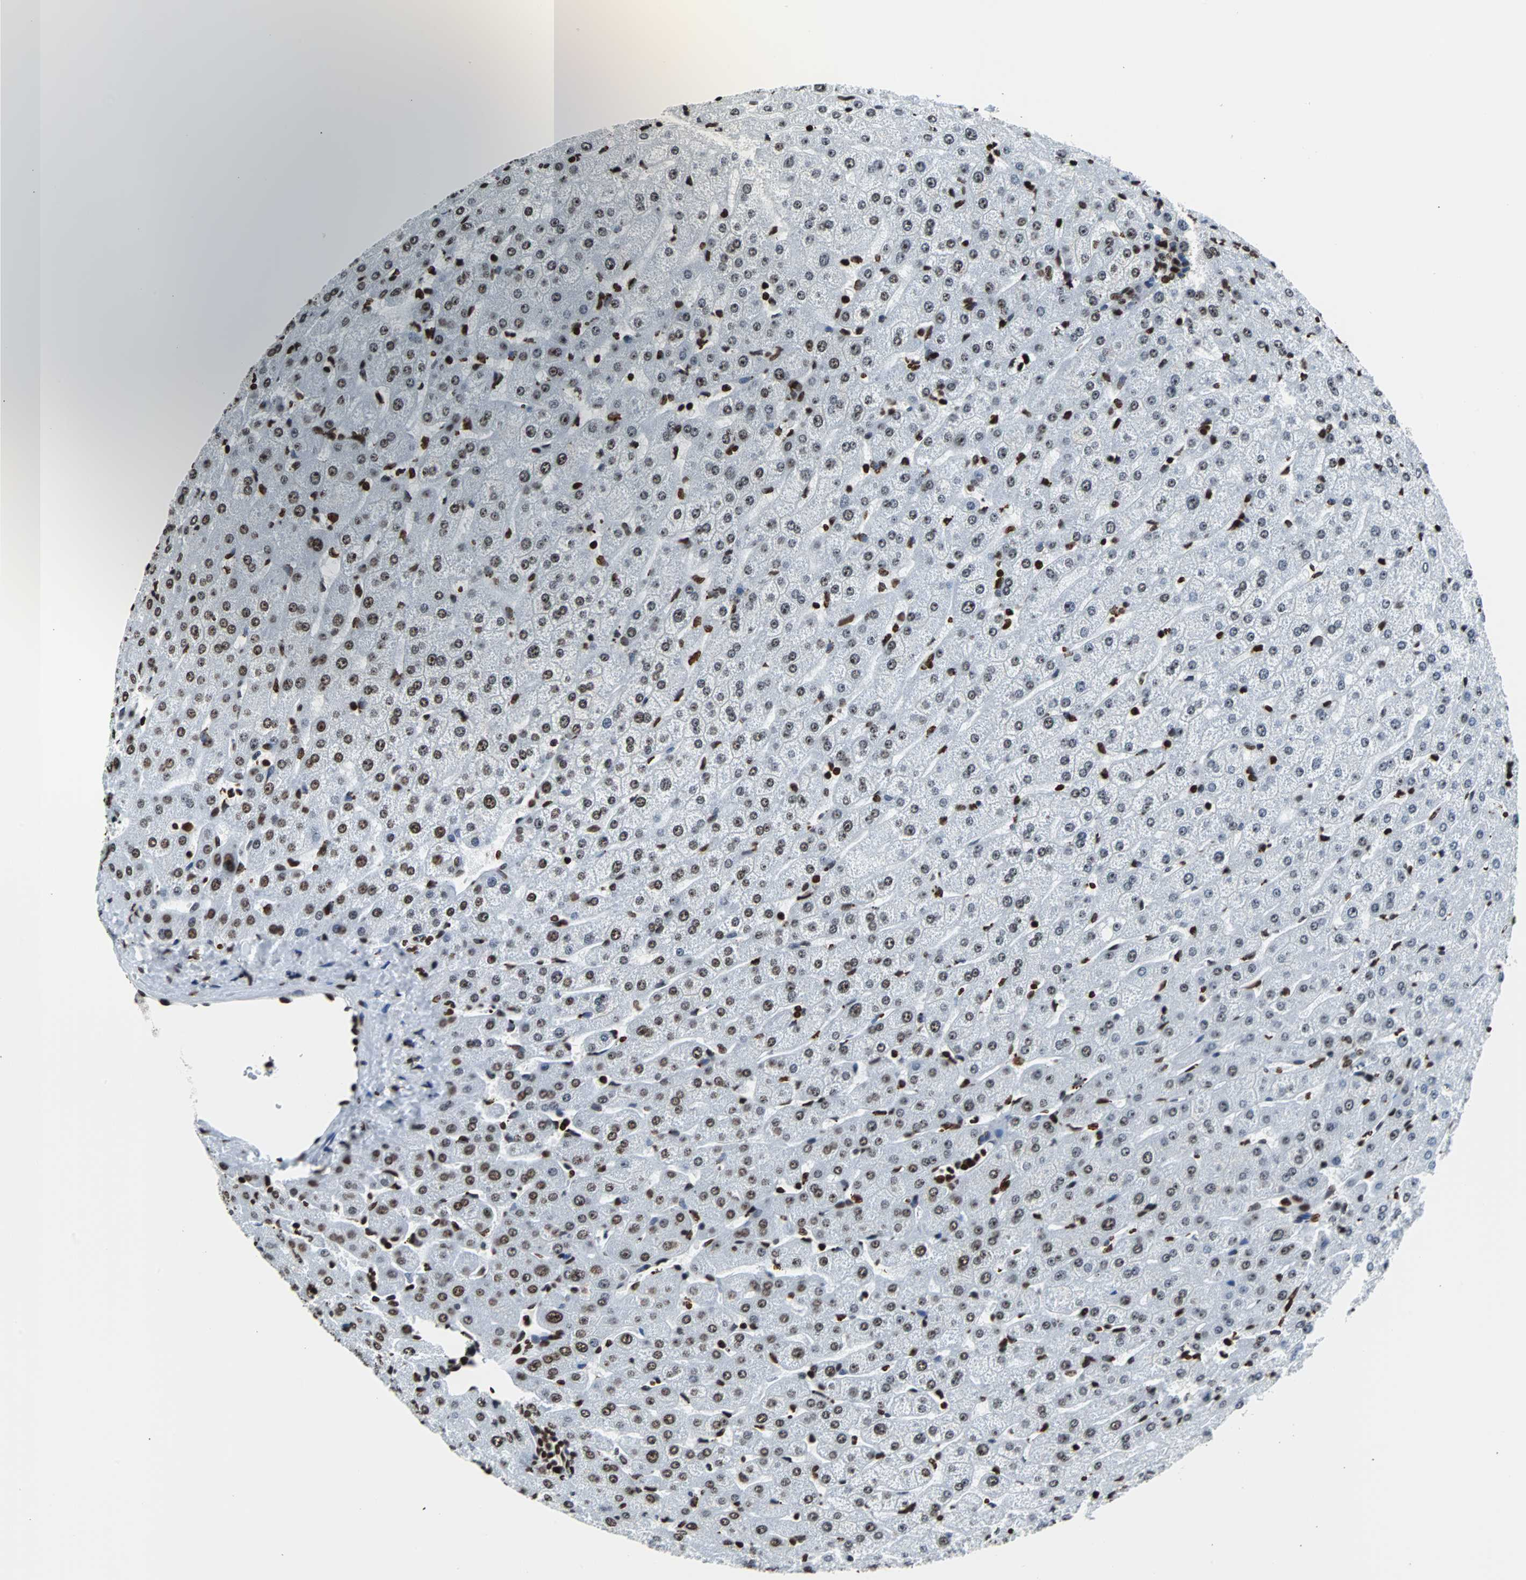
{"staining": {"intensity": "strong", "quantity": ">75%", "location": "nuclear"}, "tissue": "liver", "cell_type": "Cholangiocytes", "image_type": "normal", "snomed": [{"axis": "morphology", "description": "Normal tissue, NOS"}, {"axis": "morphology", "description": "Fibrosis, NOS"}, {"axis": "topography", "description": "Liver"}], "caption": "Immunohistochemical staining of normal human liver shows strong nuclear protein expression in approximately >75% of cholangiocytes.", "gene": "H2BC18", "patient": {"sex": "female", "age": 29}}